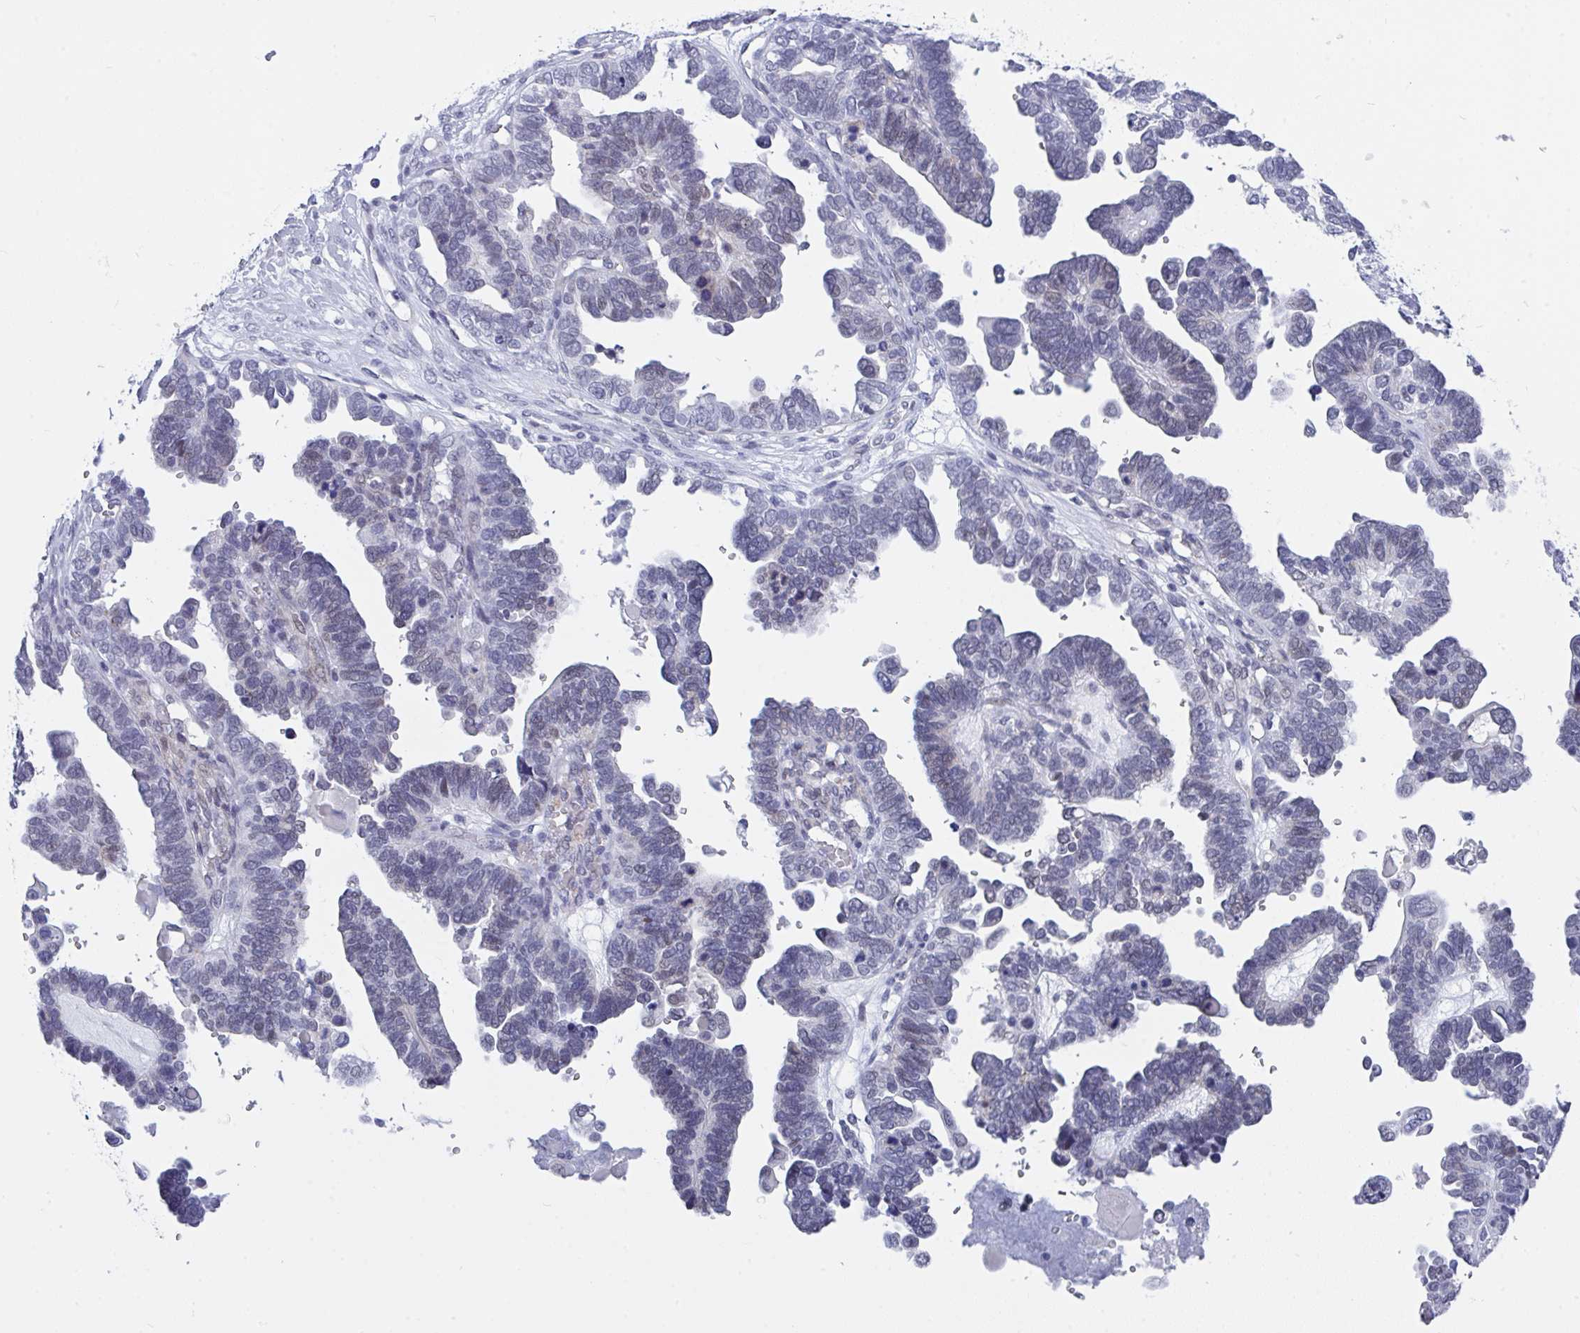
{"staining": {"intensity": "negative", "quantity": "none", "location": "none"}, "tissue": "ovarian cancer", "cell_type": "Tumor cells", "image_type": "cancer", "snomed": [{"axis": "morphology", "description": "Cystadenocarcinoma, serous, NOS"}, {"axis": "topography", "description": "Ovary"}], "caption": "Immunohistochemistry of ovarian serous cystadenocarcinoma displays no positivity in tumor cells. The staining was performed using DAB to visualize the protein expression in brown, while the nuclei were stained in blue with hematoxylin (Magnification: 20x).", "gene": "FBXL22", "patient": {"sex": "female", "age": 51}}